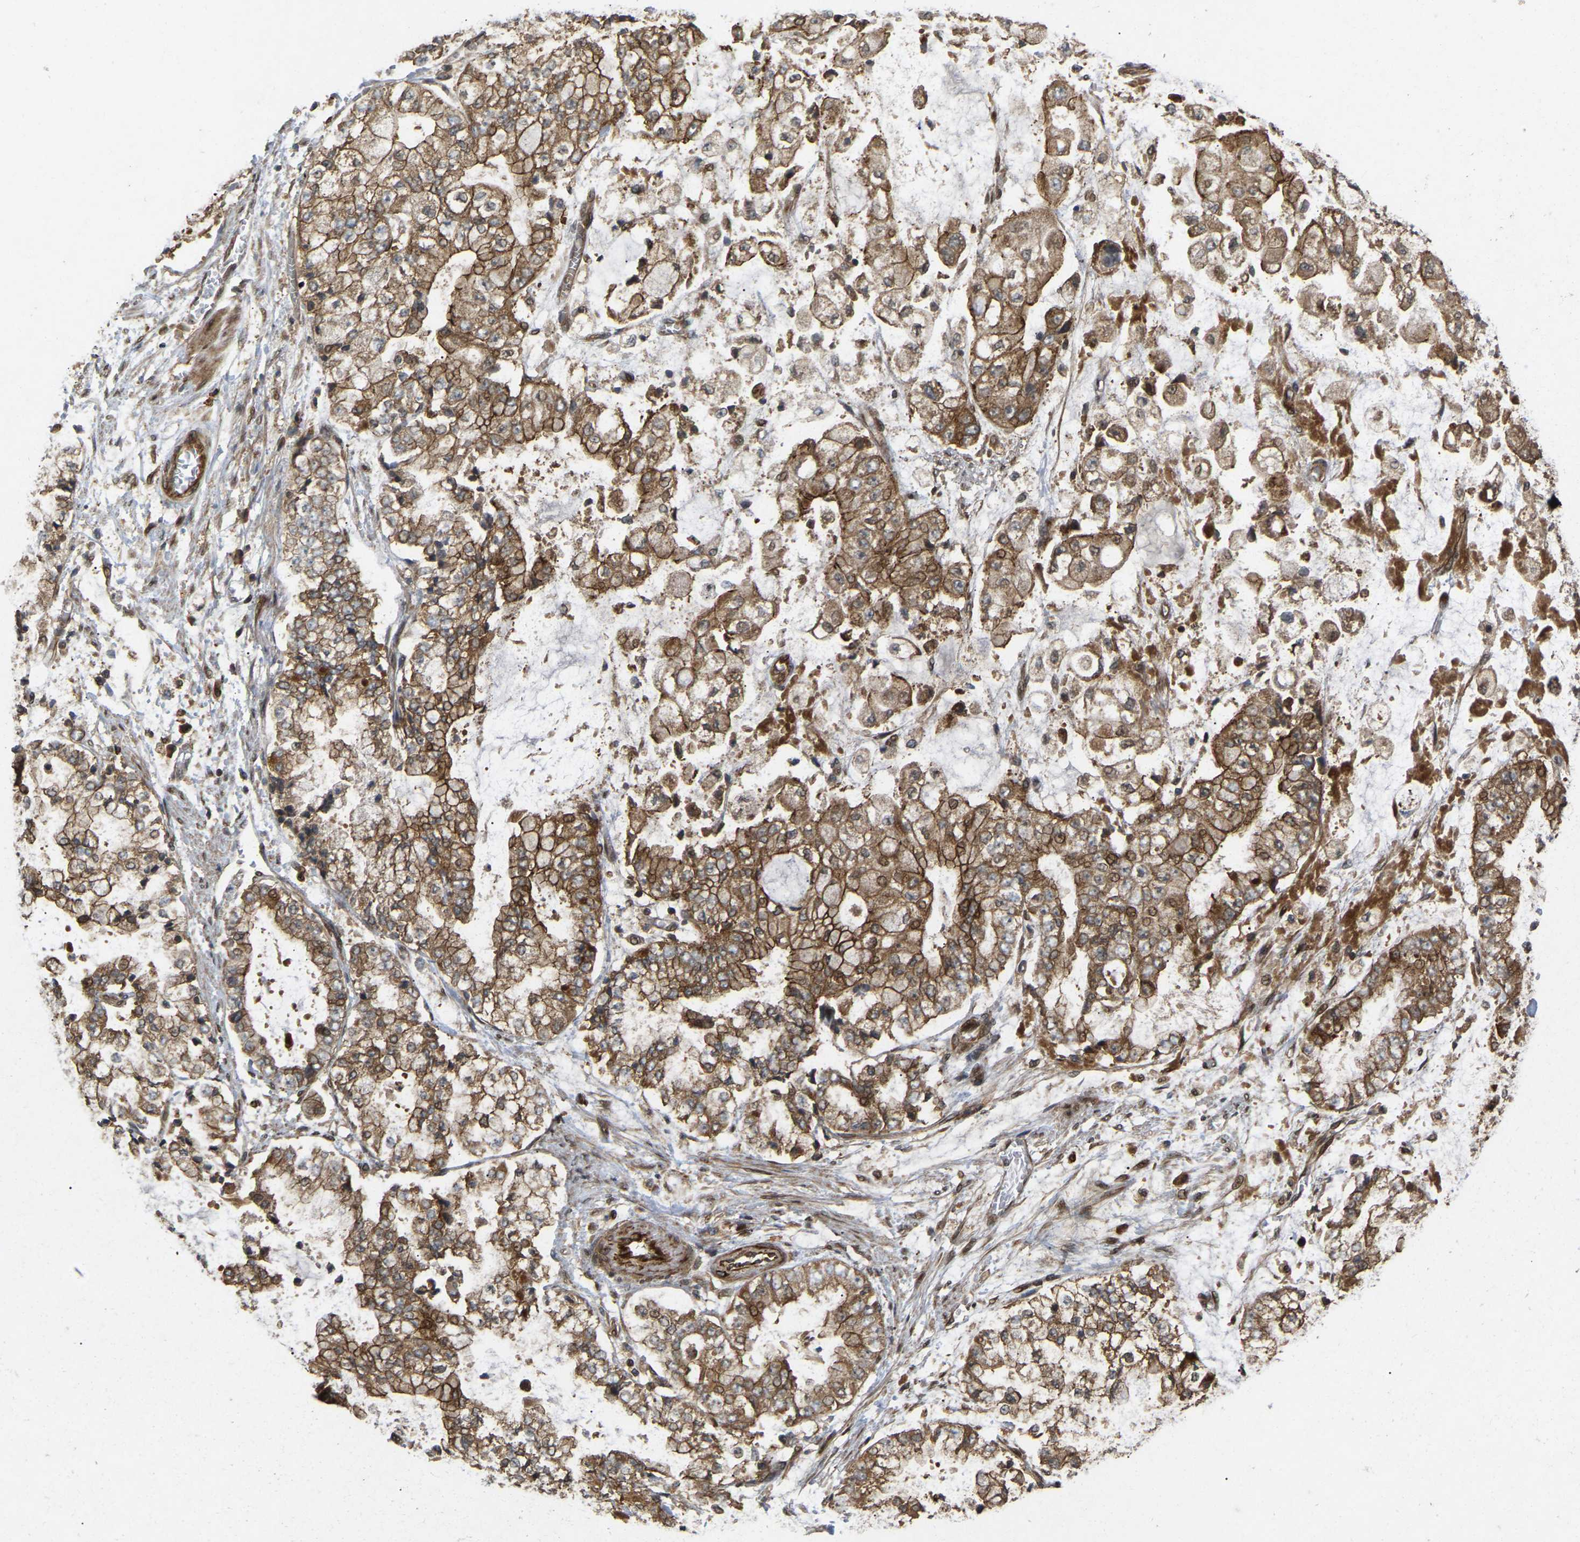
{"staining": {"intensity": "moderate", "quantity": ">75%", "location": "cytoplasmic/membranous,nuclear"}, "tissue": "stomach cancer", "cell_type": "Tumor cells", "image_type": "cancer", "snomed": [{"axis": "morphology", "description": "Adenocarcinoma, NOS"}, {"axis": "topography", "description": "Stomach"}], "caption": "Immunohistochemical staining of human stomach cancer (adenocarcinoma) shows moderate cytoplasmic/membranous and nuclear protein positivity in approximately >75% of tumor cells.", "gene": "KIAA1549", "patient": {"sex": "male", "age": 76}}